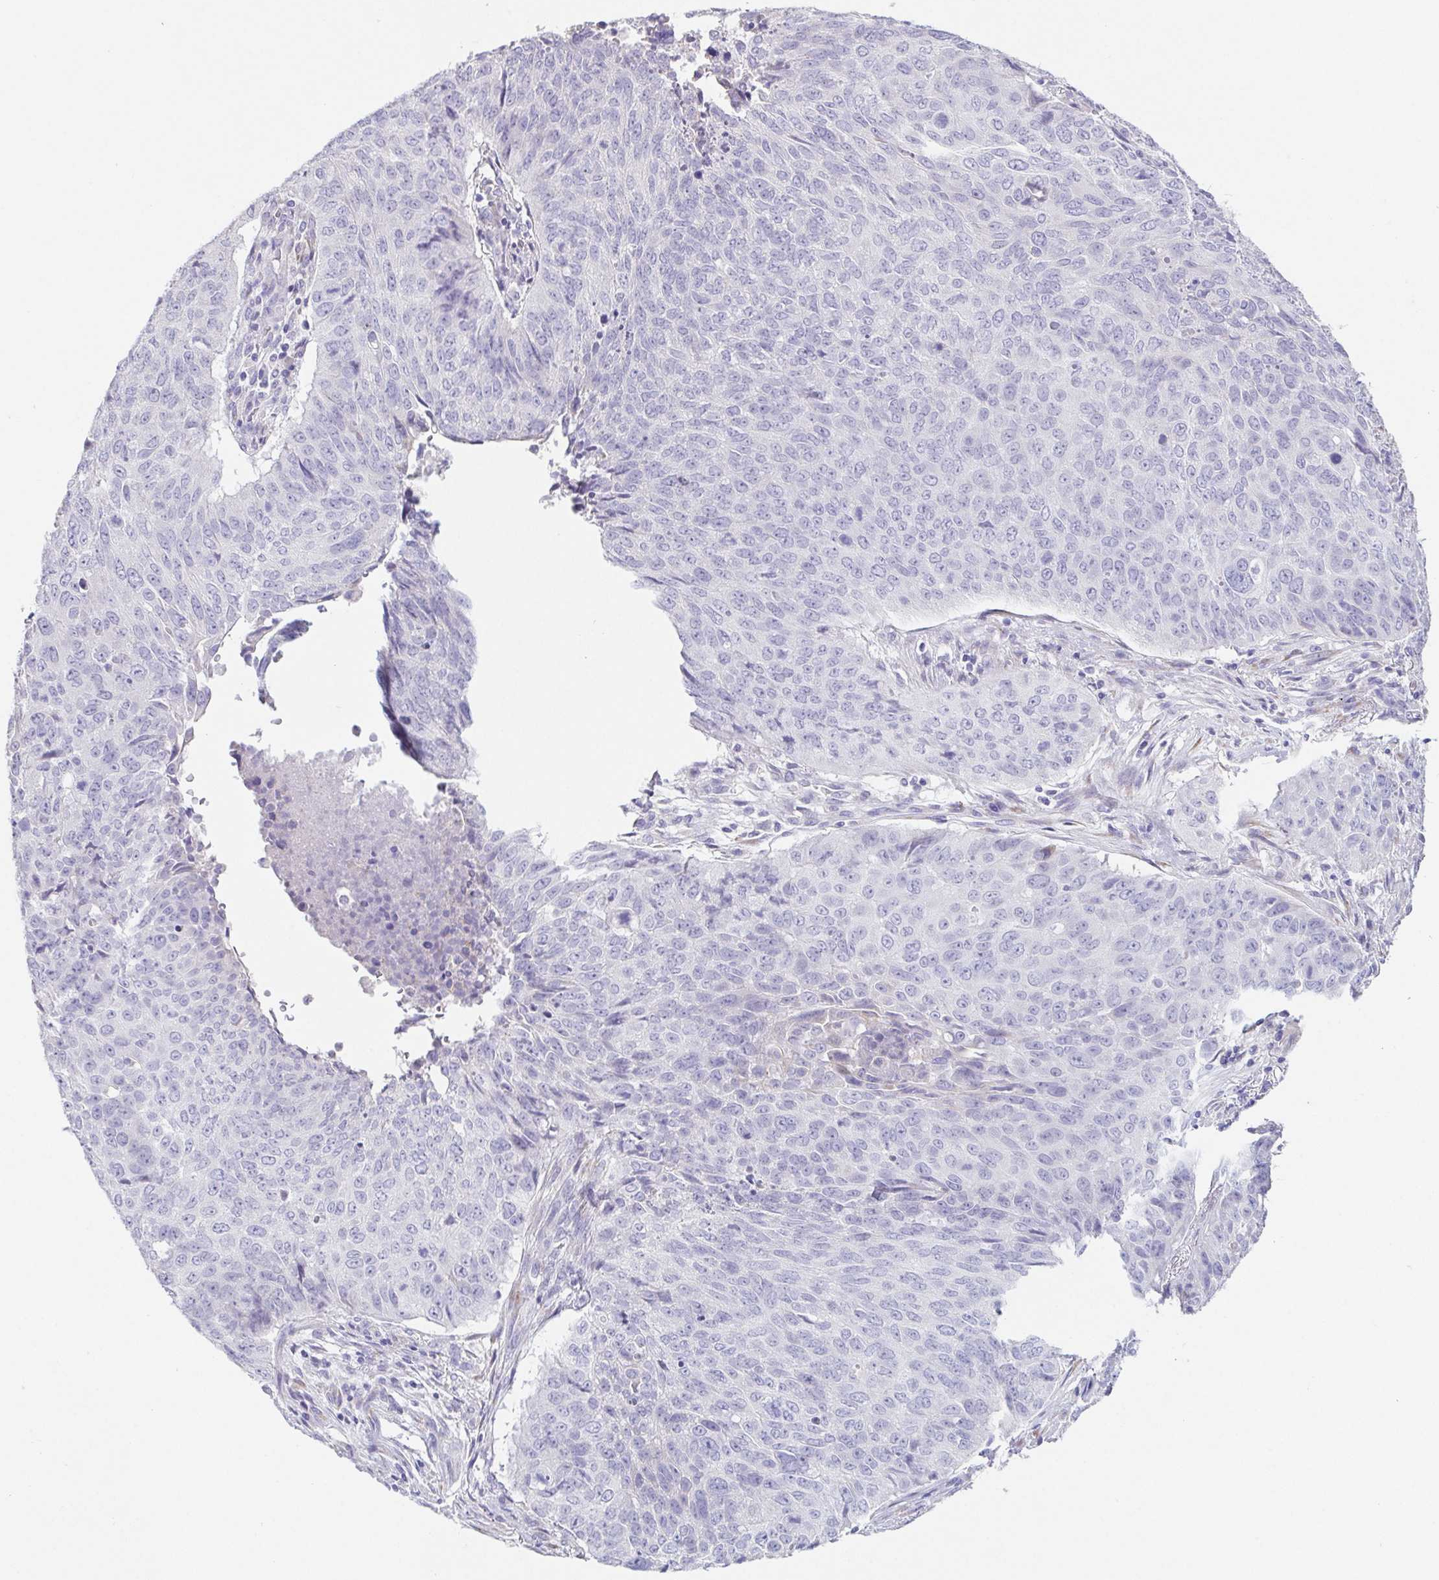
{"staining": {"intensity": "negative", "quantity": "none", "location": "none"}, "tissue": "lung cancer", "cell_type": "Tumor cells", "image_type": "cancer", "snomed": [{"axis": "morphology", "description": "Normal tissue, NOS"}, {"axis": "morphology", "description": "Squamous cell carcinoma, NOS"}, {"axis": "topography", "description": "Bronchus"}, {"axis": "topography", "description": "Lung"}], "caption": "Immunohistochemistry (IHC) of lung cancer reveals no staining in tumor cells.", "gene": "HDGFL1", "patient": {"sex": "male", "age": 64}}